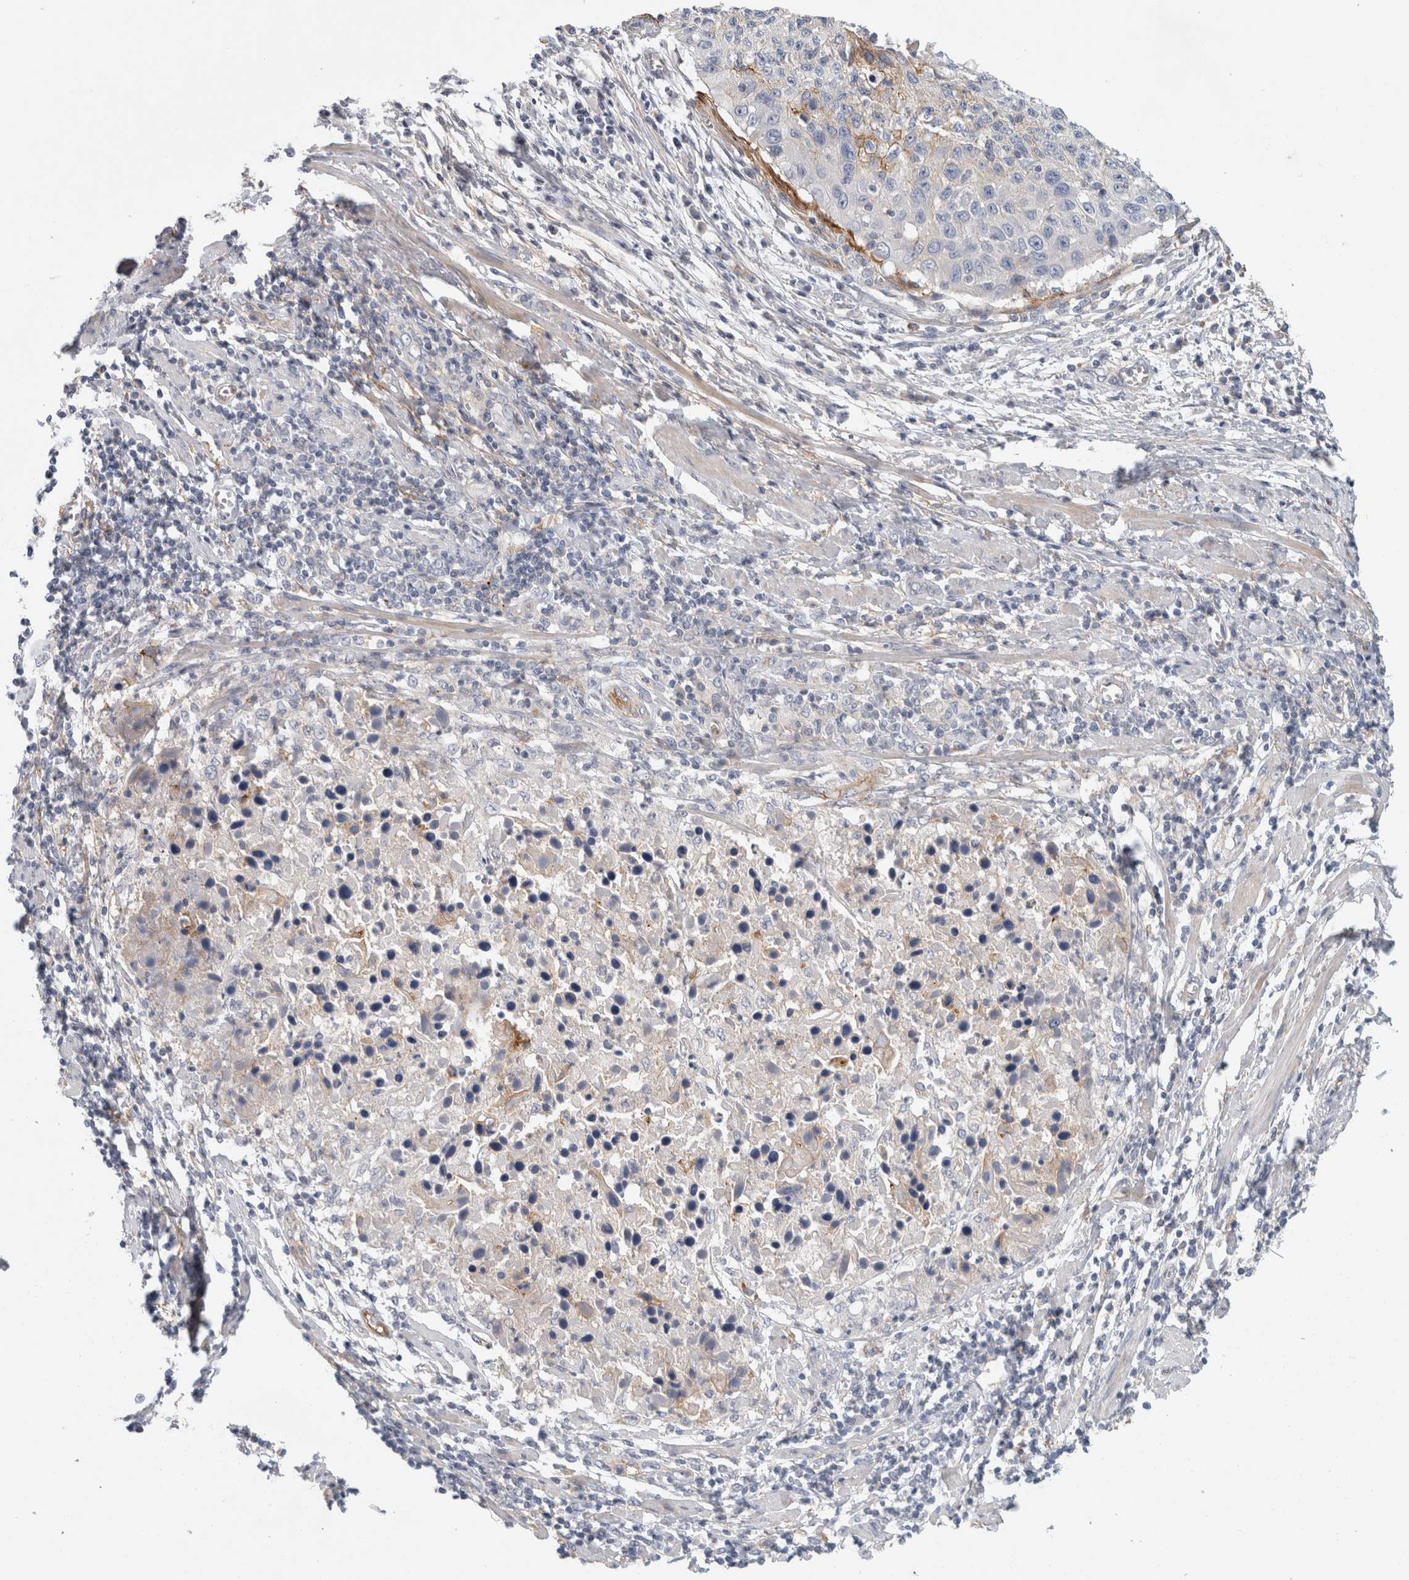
{"staining": {"intensity": "moderate", "quantity": "<25%", "location": "cytoplasmic/membranous"}, "tissue": "cervical cancer", "cell_type": "Tumor cells", "image_type": "cancer", "snomed": [{"axis": "morphology", "description": "Squamous cell carcinoma, NOS"}, {"axis": "topography", "description": "Cervix"}], "caption": "An IHC histopathology image of tumor tissue is shown. Protein staining in brown shows moderate cytoplasmic/membranous positivity in cervical squamous cell carcinoma within tumor cells.", "gene": "CD55", "patient": {"sex": "female", "age": 53}}